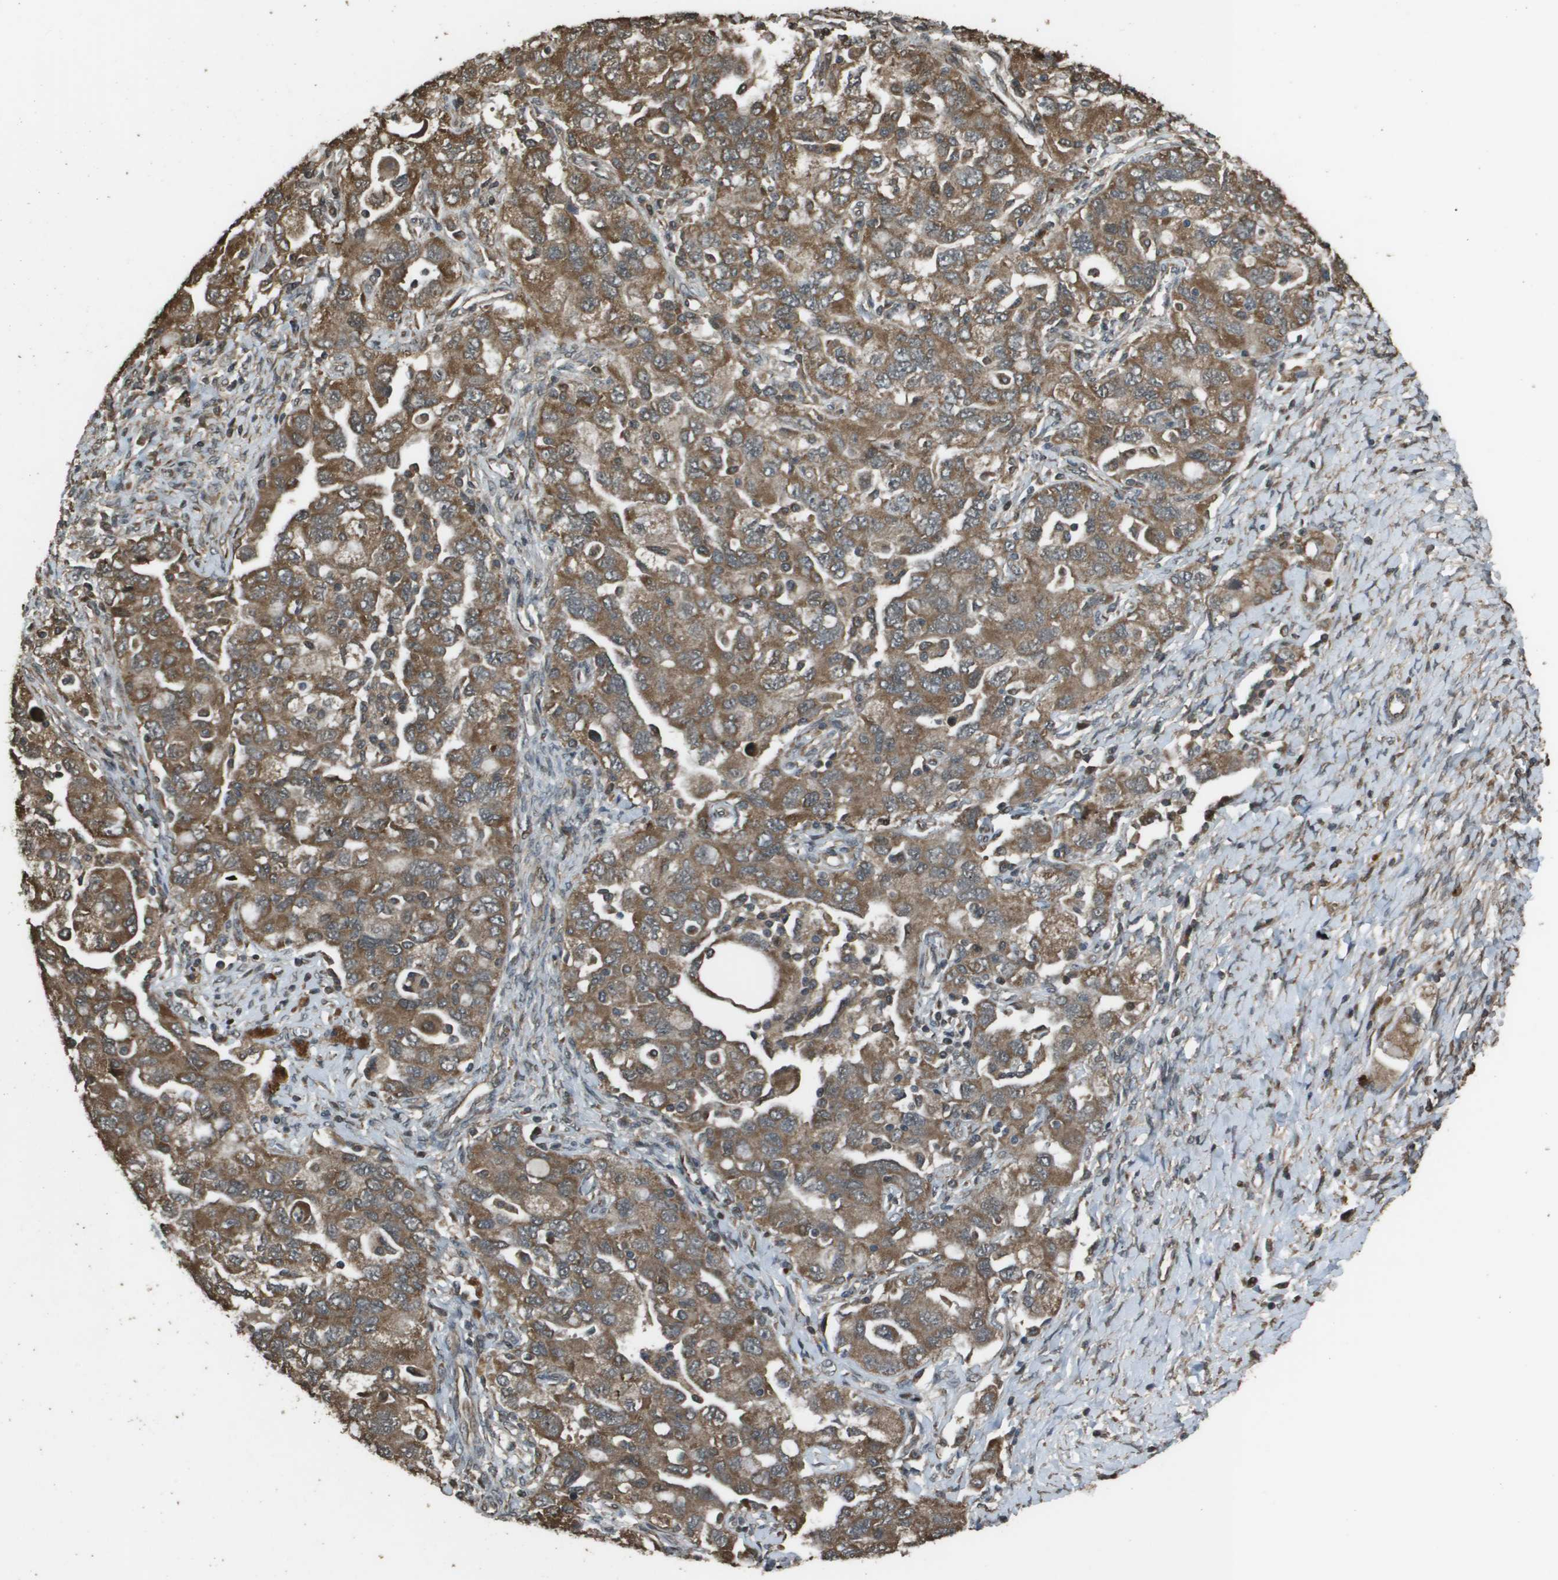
{"staining": {"intensity": "moderate", "quantity": ">75%", "location": "cytoplasmic/membranous"}, "tissue": "ovarian cancer", "cell_type": "Tumor cells", "image_type": "cancer", "snomed": [{"axis": "morphology", "description": "Carcinoma, NOS"}, {"axis": "morphology", "description": "Cystadenocarcinoma, serous, NOS"}, {"axis": "topography", "description": "Ovary"}], "caption": "Moderate cytoplasmic/membranous staining is present in approximately >75% of tumor cells in ovarian cancer.", "gene": "FIG4", "patient": {"sex": "female", "age": 69}}